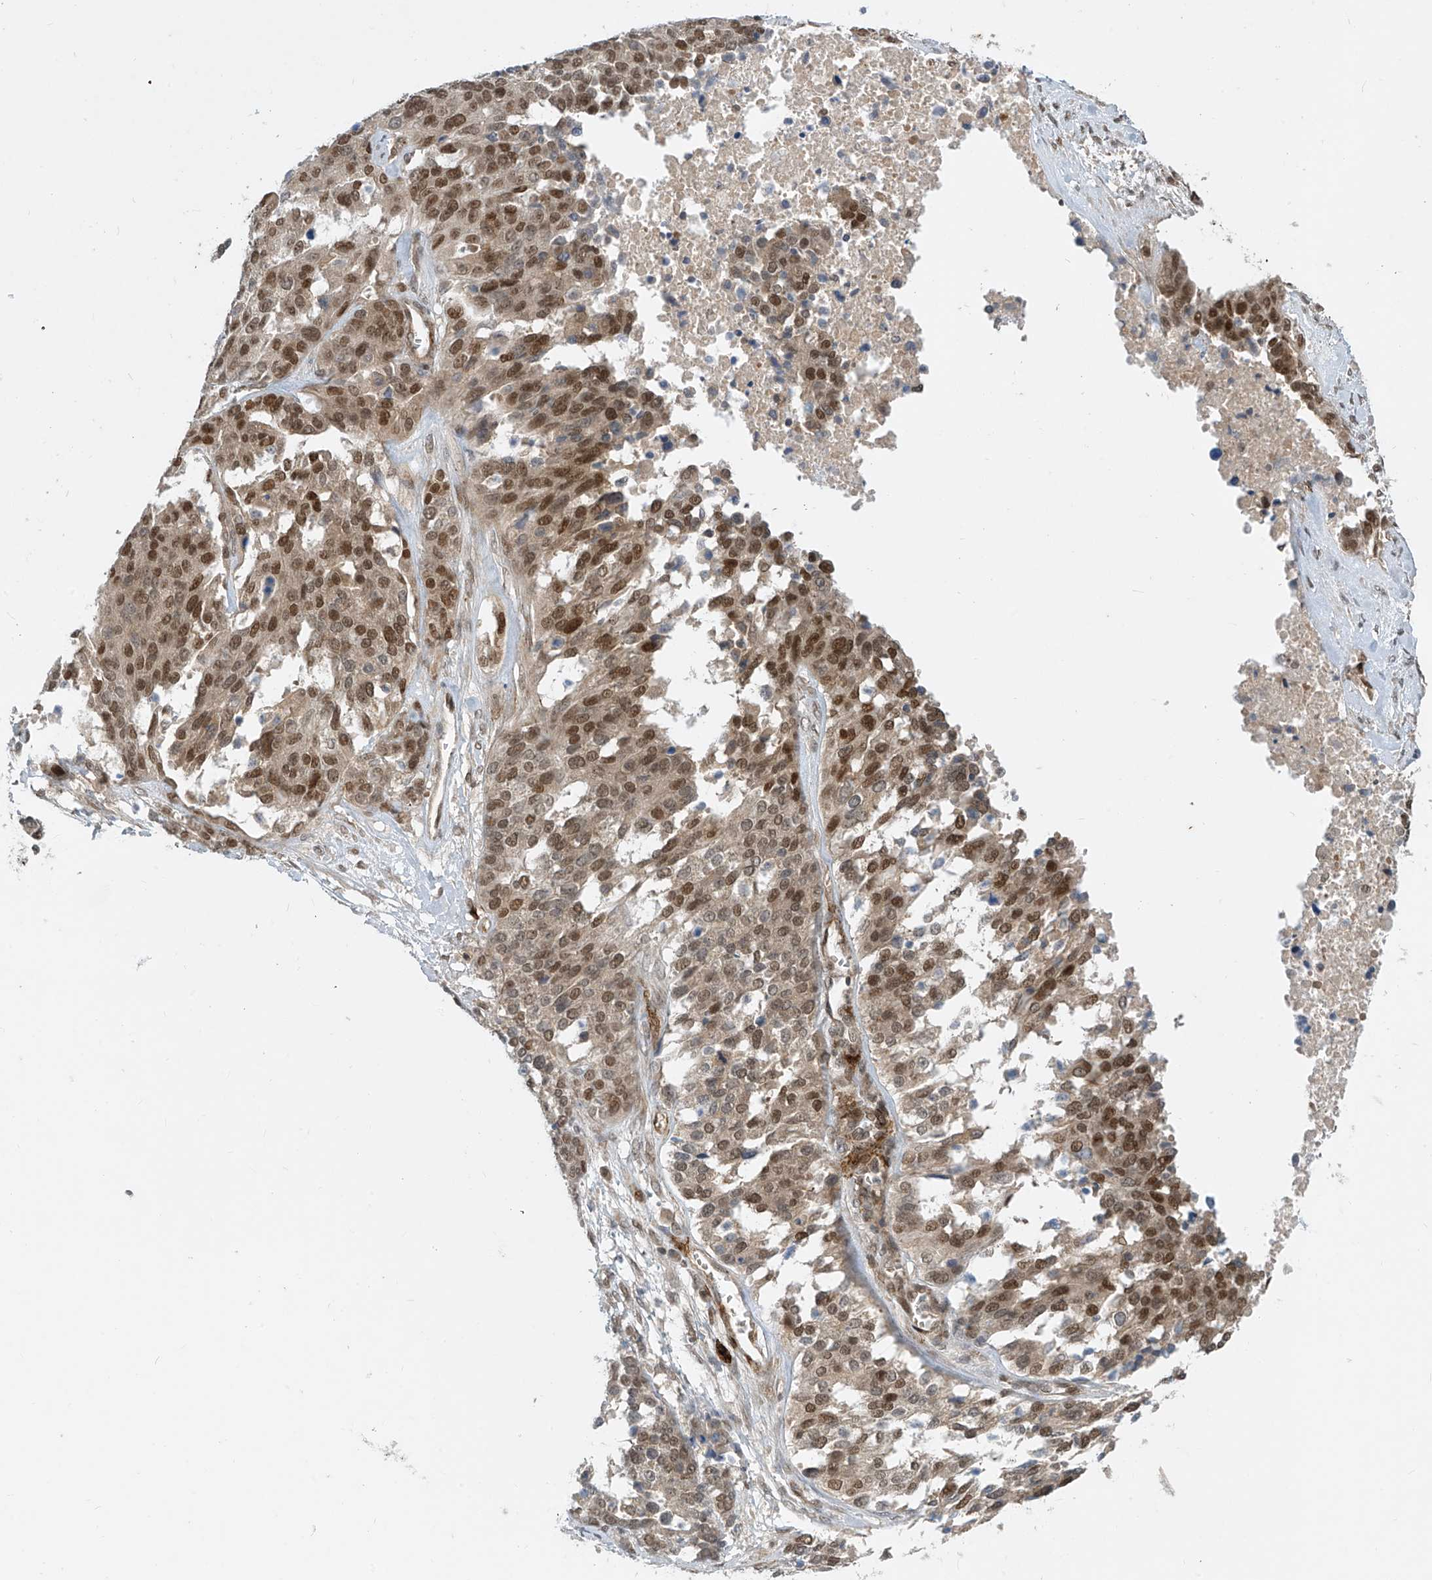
{"staining": {"intensity": "moderate", "quantity": ">75%", "location": "nuclear"}, "tissue": "ovarian cancer", "cell_type": "Tumor cells", "image_type": "cancer", "snomed": [{"axis": "morphology", "description": "Cystadenocarcinoma, serous, NOS"}, {"axis": "topography", "description": "Ovary"}], "caption": "About >75% of tumor cells in ovarian cancer (serous cystadenocarcinoma) demonstrate moderate nuclear protein expression as visualized by brown immunohistochemical staining.", "gene": "LAGE3", "patient": {"sex": "female", "age": 44}}